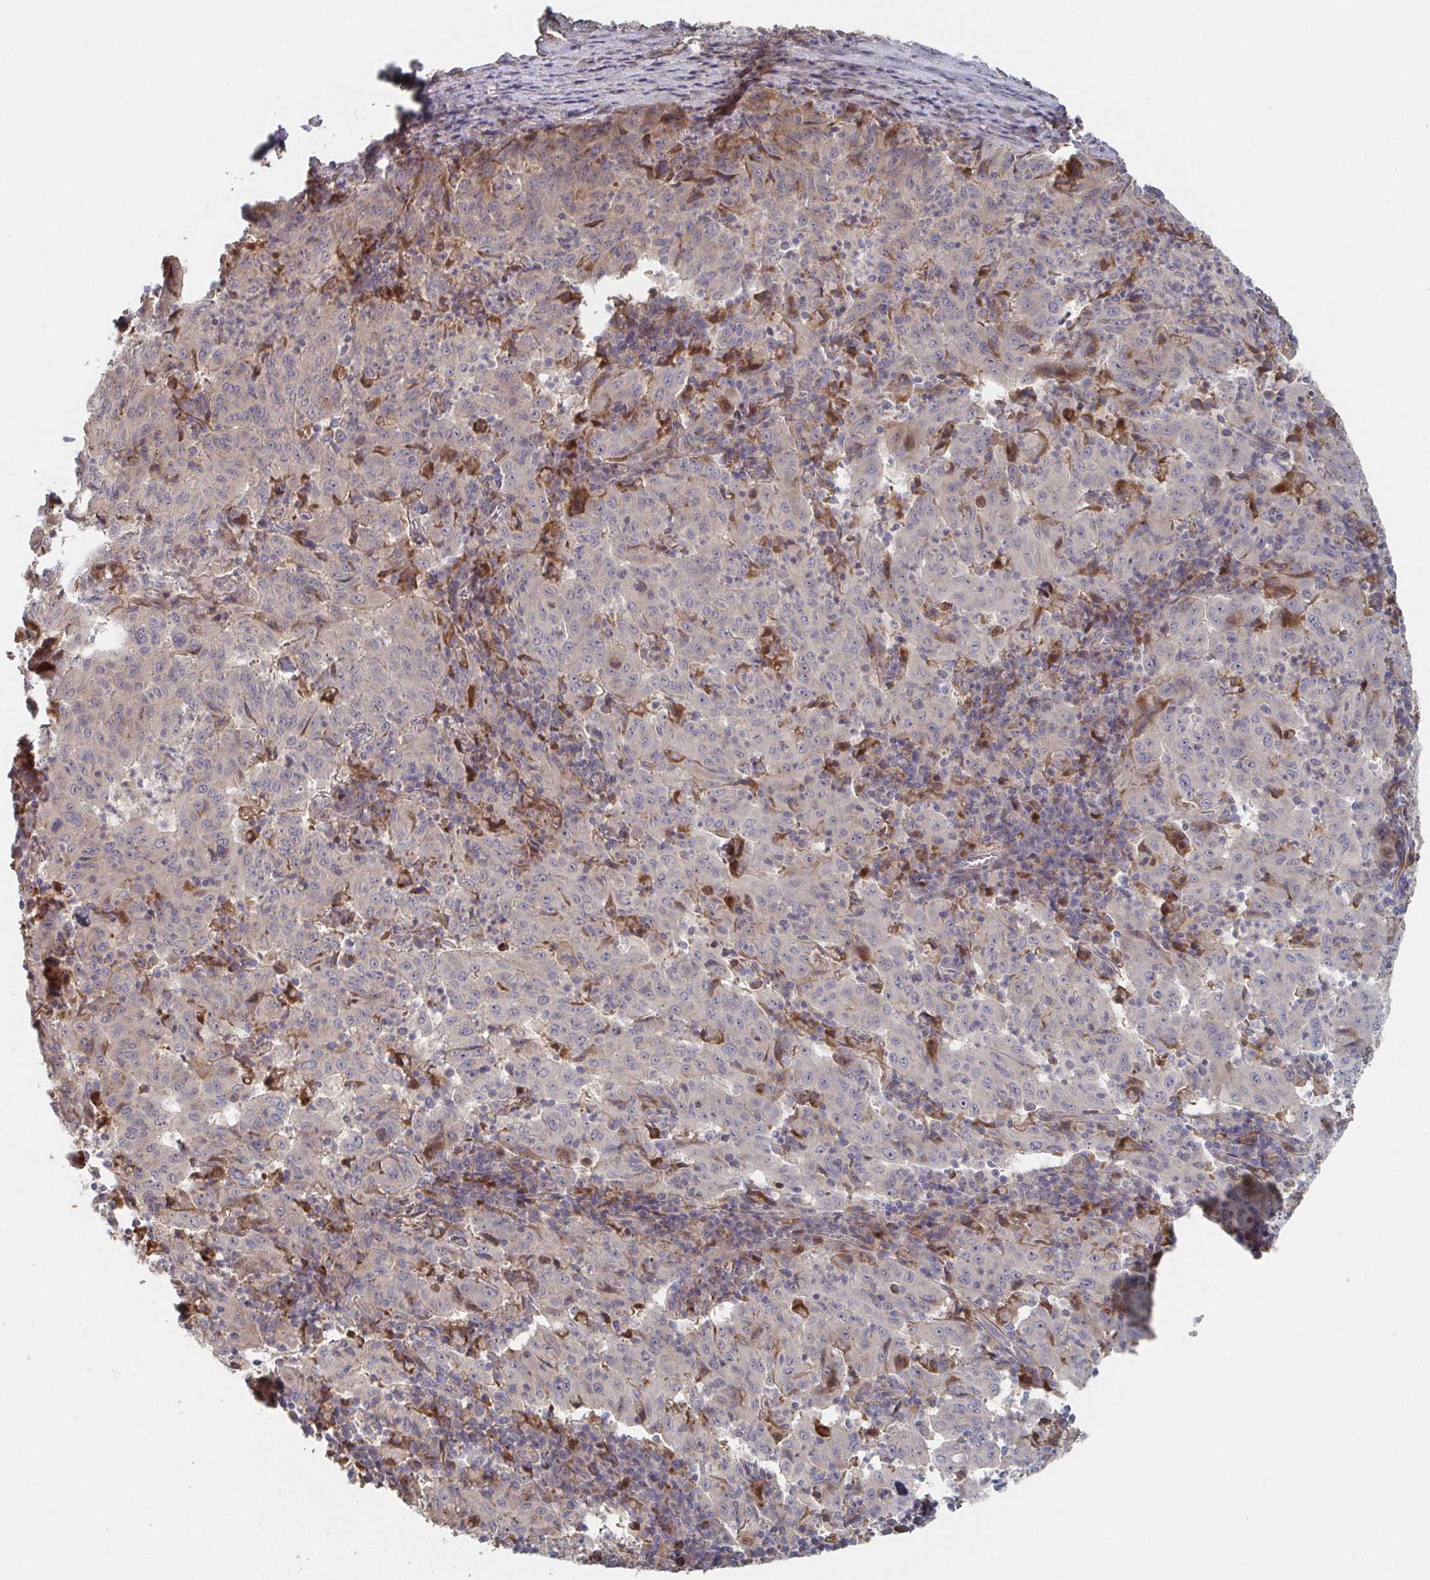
{"staining": {"intensity": "negative", "quantity": "none", "location": "none"}, "tissue": "pancreatic cancer", "cell_type": "Tumor cells", "image_type": "cancer", "snomed": [{"axis": "morphology", "description": "Adenocarcinoma, NOS"}, {"axis": "topography", "description": "Pancreas"}], "caption": "Tumor cells are negative for brown protein staining in pancreatic cancer (adenocarcinoma).", "gene": "PTEN", "patient": {"sex": "male", "age": 63}}